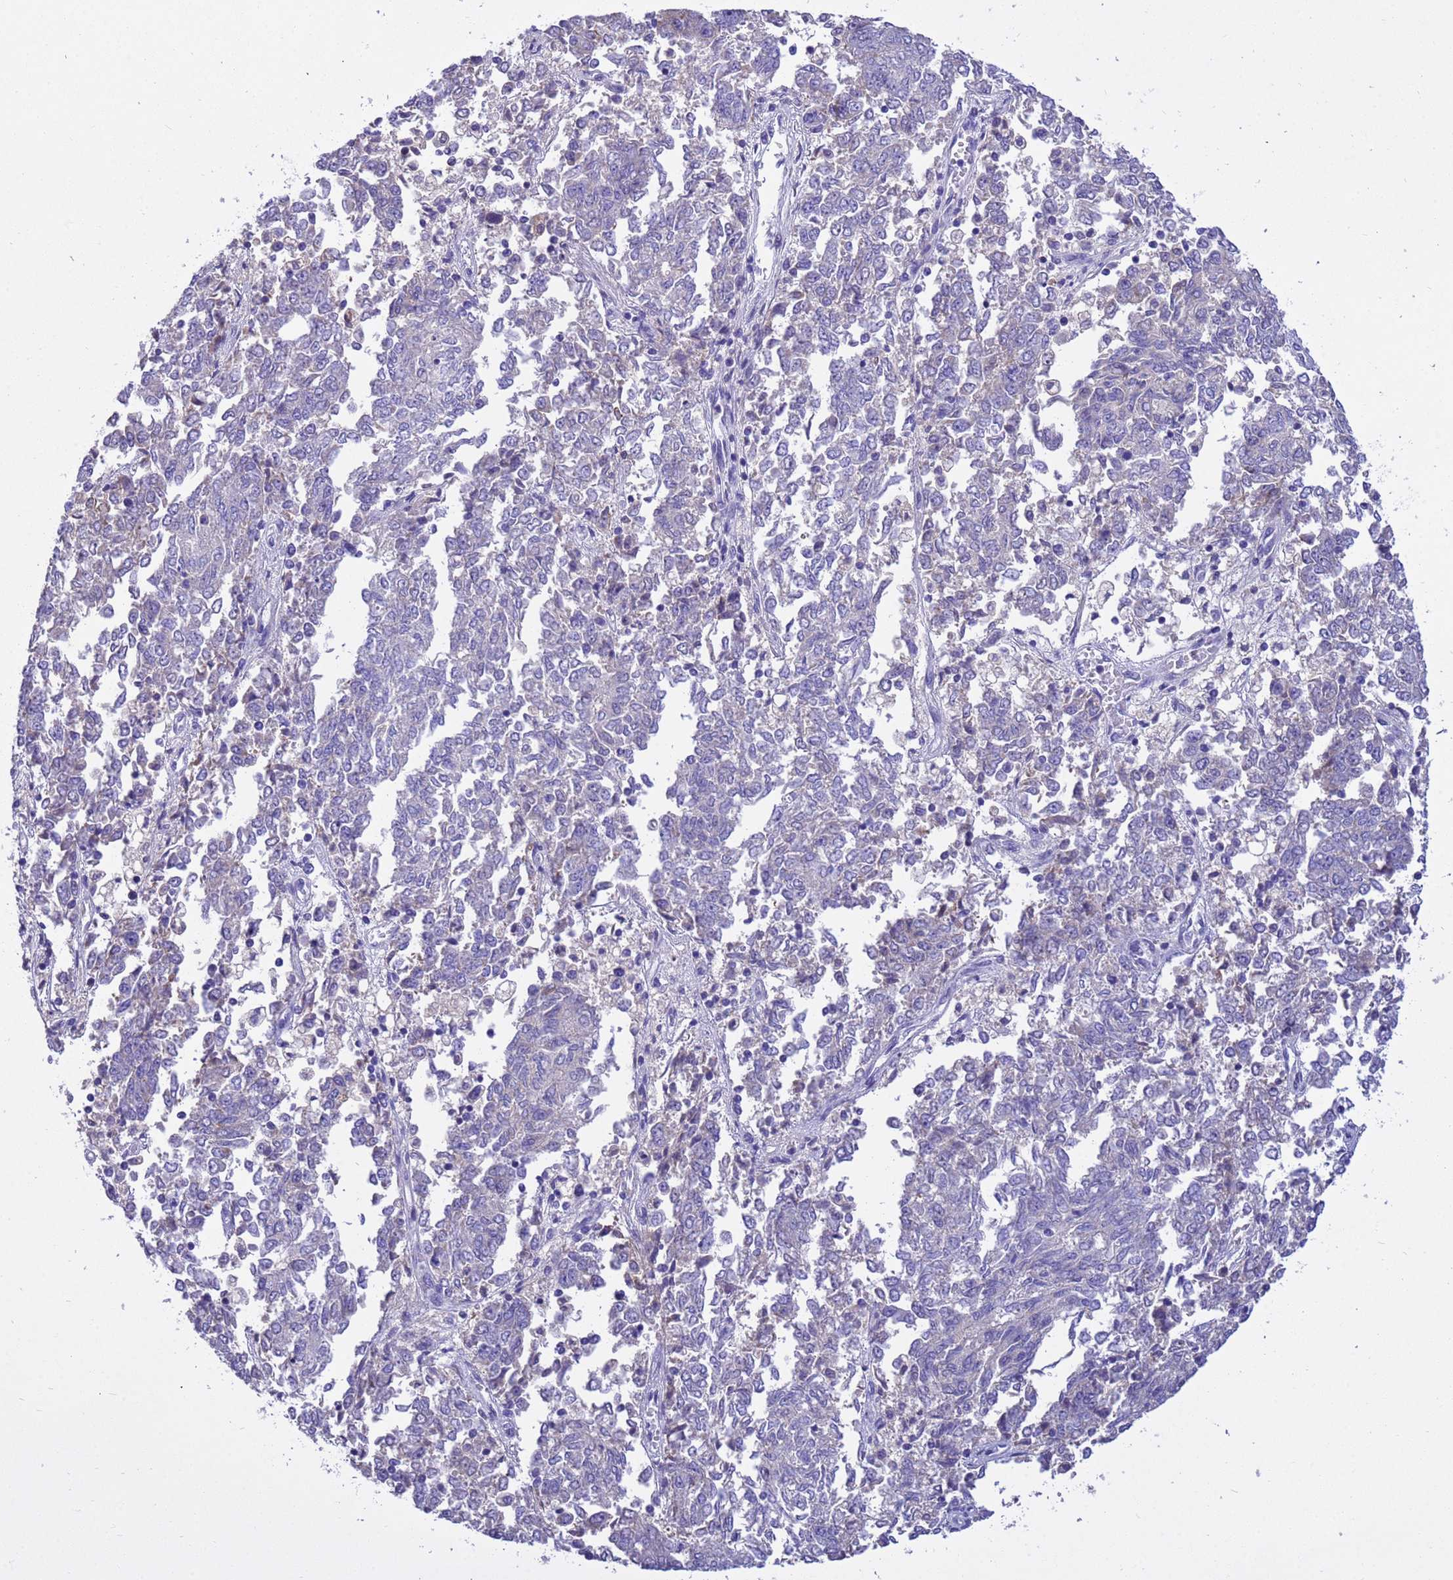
{"staining": {"intensity": "negative", "quantity": "none", "location": "none"}, "tissue": "endometrial cancer", "cell_type": "Tumor cells", "image_type": "cancer", "snomed": [{"axis": "morphology", "description": "Adenocarcinoma, NOS"}, {"axis": "topography", "description": "Endometrium"}], "caption": "Tumor cells show no significant expression in endometrial cancer (adenocarcinoma).", "gene": "TUBGCP3", "patient": {"sex": "female", "age": 80}}